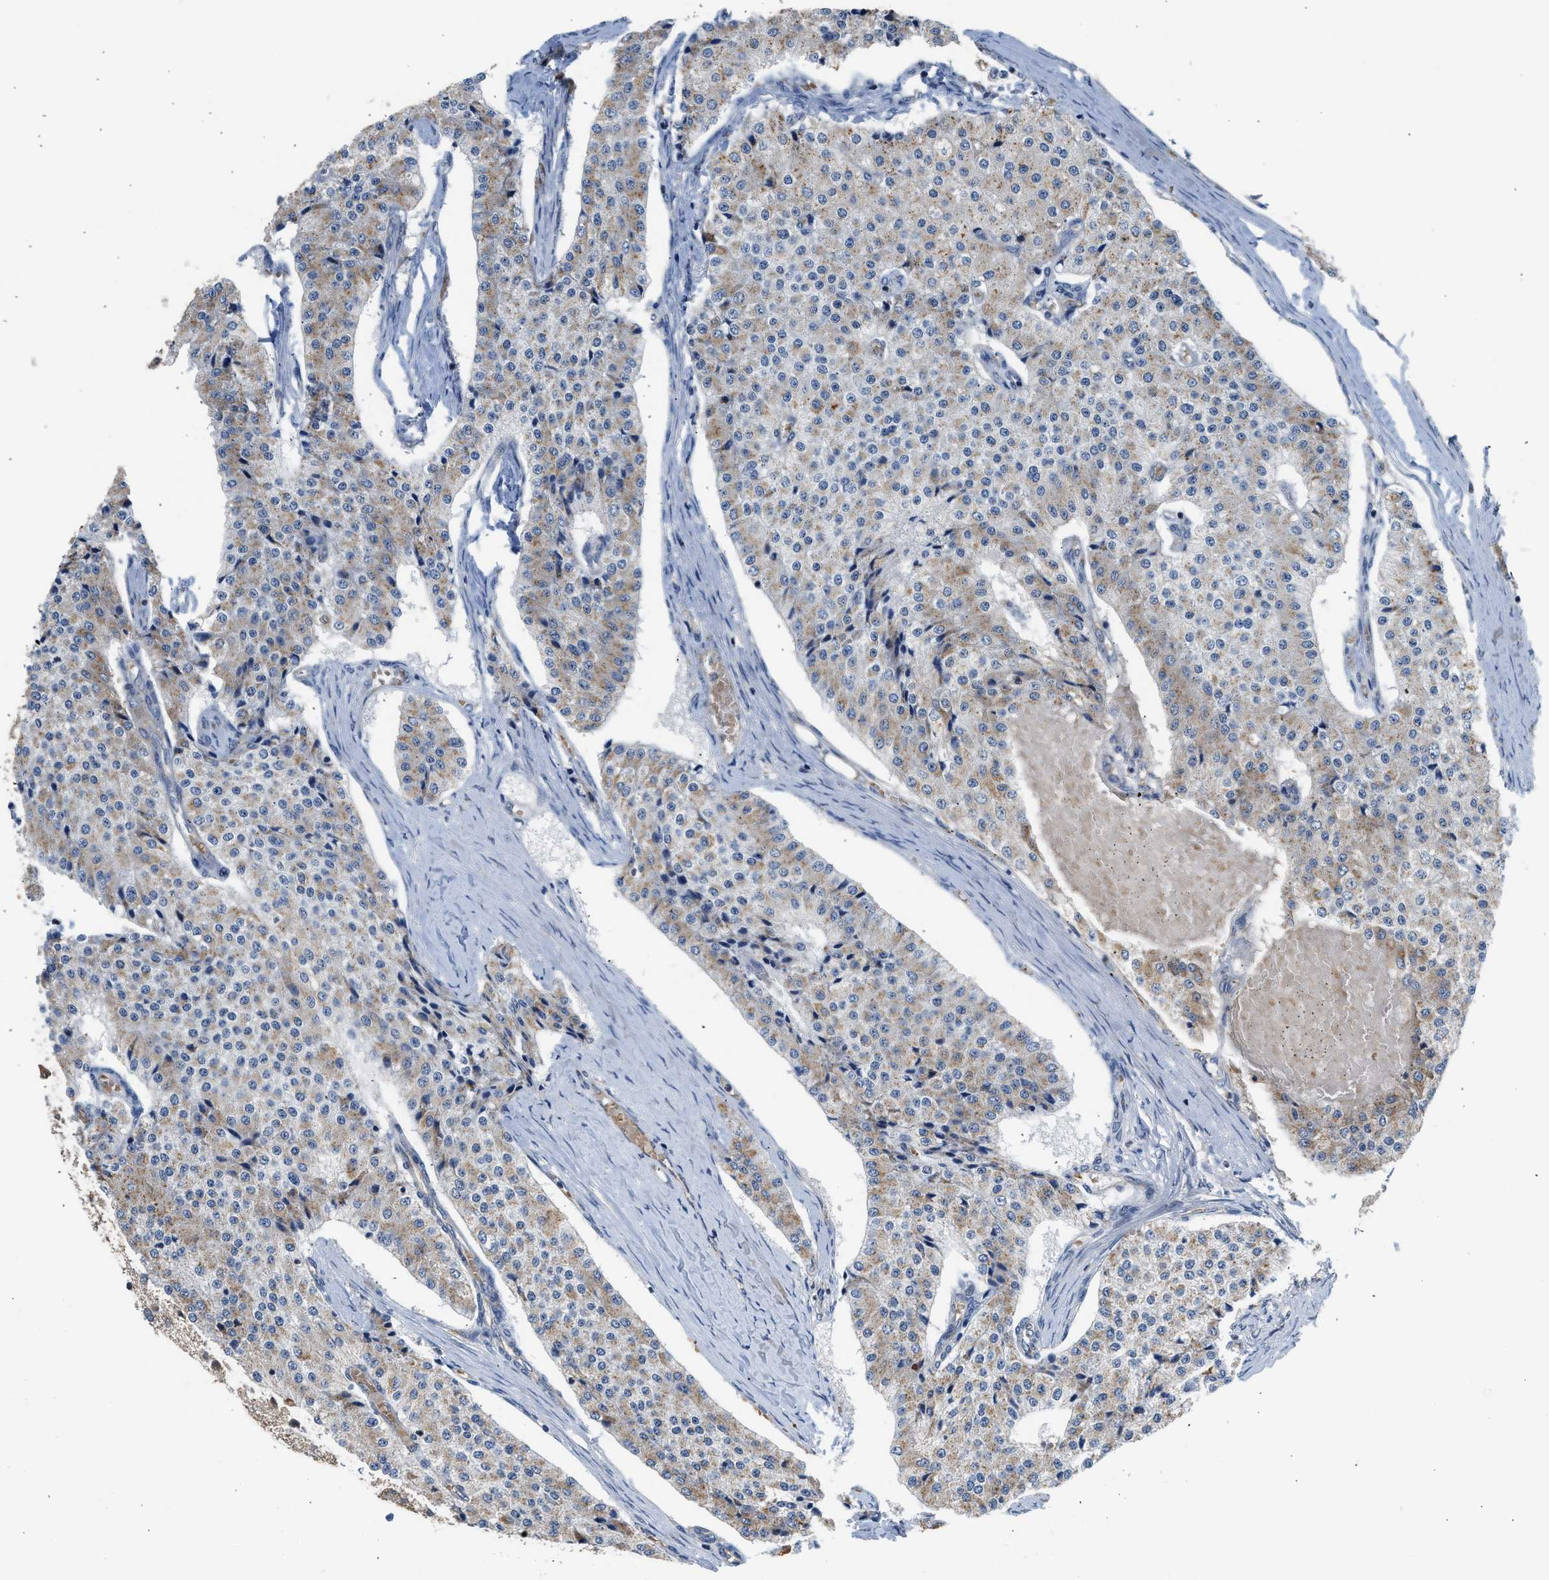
{"staining": {"intensity": "weak", "quantity": "25%-75%", "location": "cytoplasmic/membranous"}, "tissue": "carcinoid", "cell_type": "Tumor cells", "image_type": "cancer", "snomed": [{"axis": "morphology", "description": "Carcinoid, malignant, NOS"}, {"axis": "topography", "description": "Colon"}], "caption": "Tumor cells reveal weak cytoplasmic/membranous positivity in approximately 25%-75% of cells in carcinoid.", "gene": "PIM1", "patient": {"sex": "female", "age": 52}}